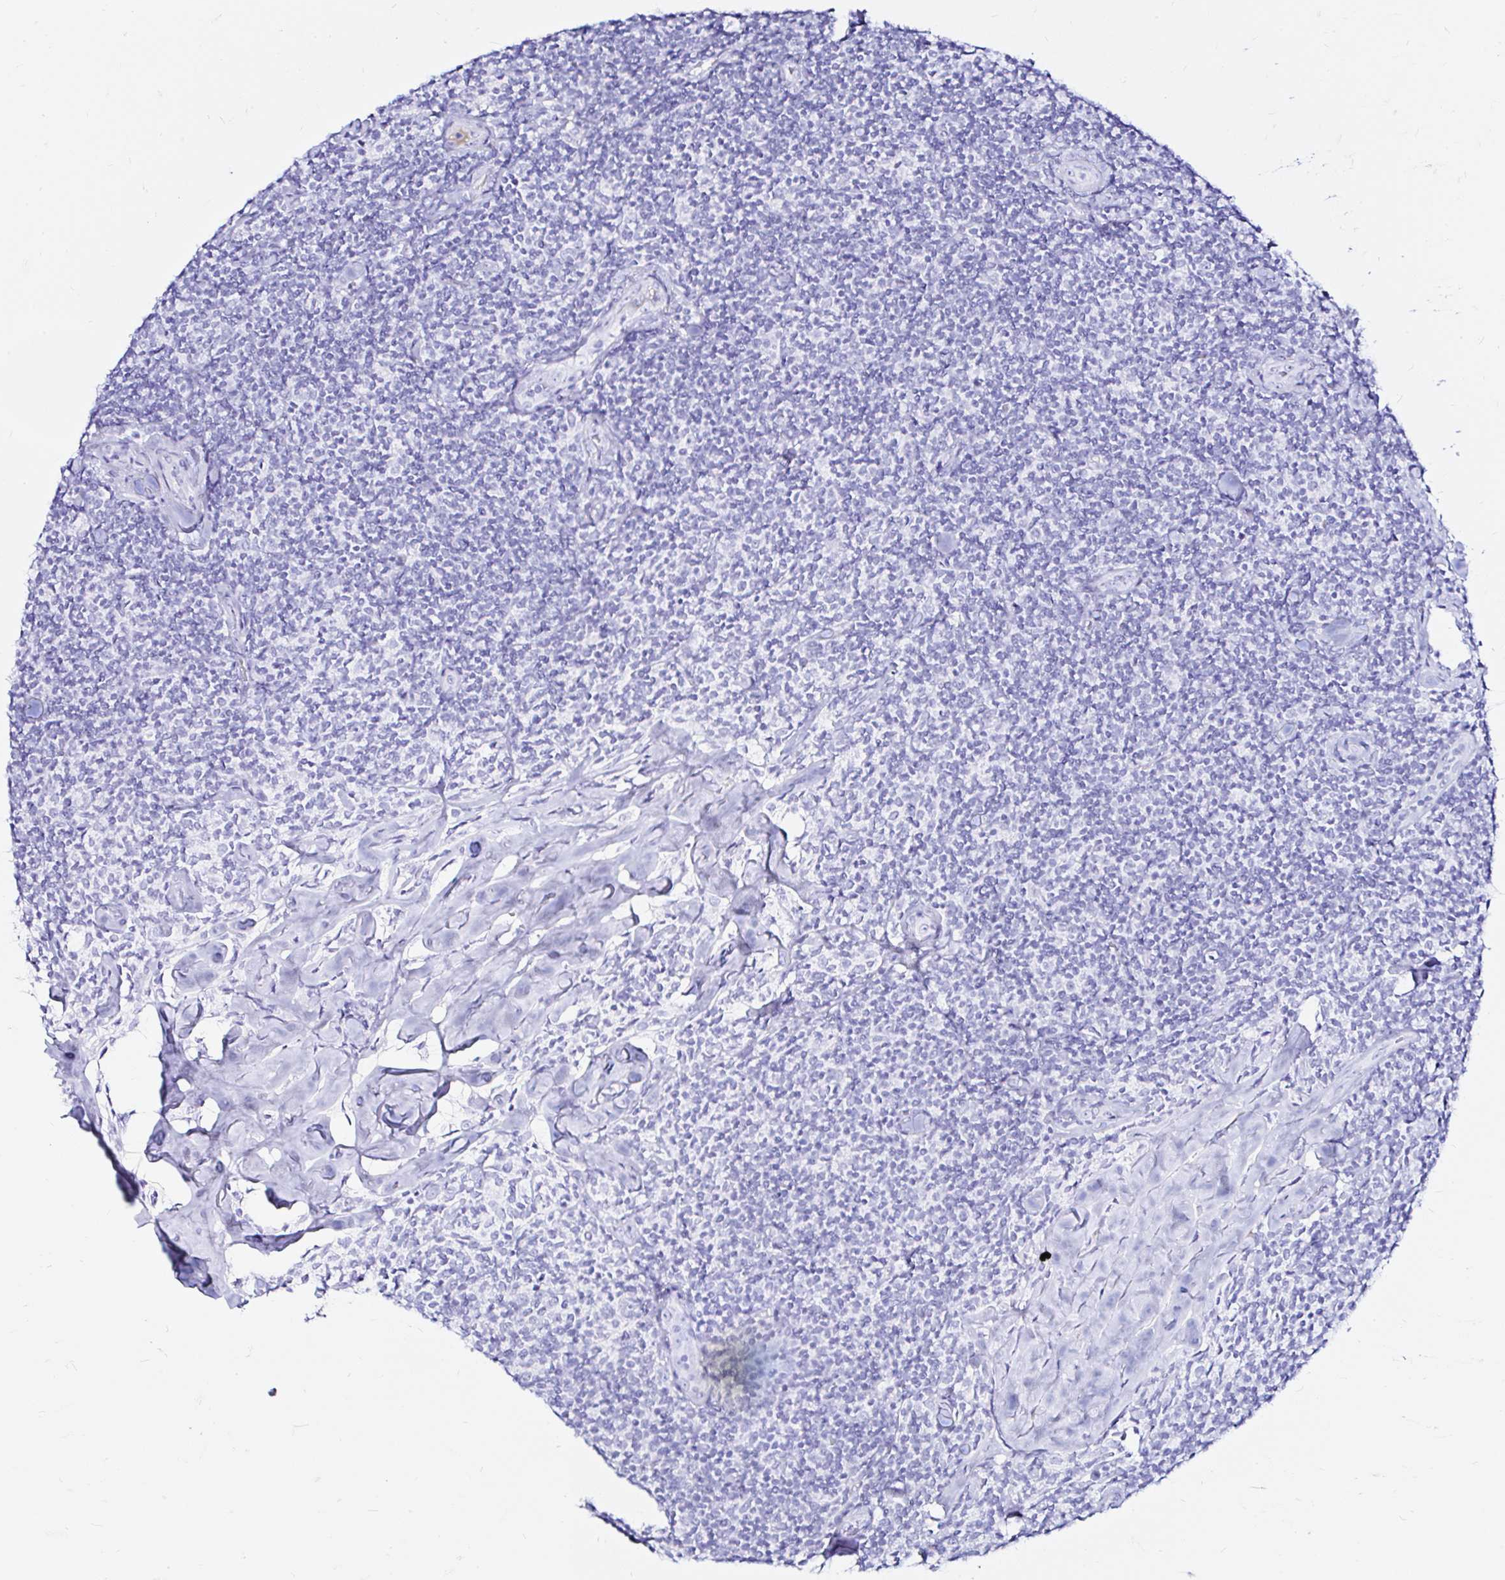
{"staining": {"intensity": "negative", "quantity": "none", "location": "none"}, "tissue": "lymphoma", "cell_type": "Tumor cells", "image_type": "cancer", "snomed": [{"axis": "morphology", "description": "Malignant lymphoma, non-Hodgkin's type, Low grade"}, {"axis": "topography", "description": "Lymph node"}], "caption": "Tumor cells show no significant positivity in lymphoma.", "gene": "ZNF432", "patient": {"sex": "female", "age": 56}}